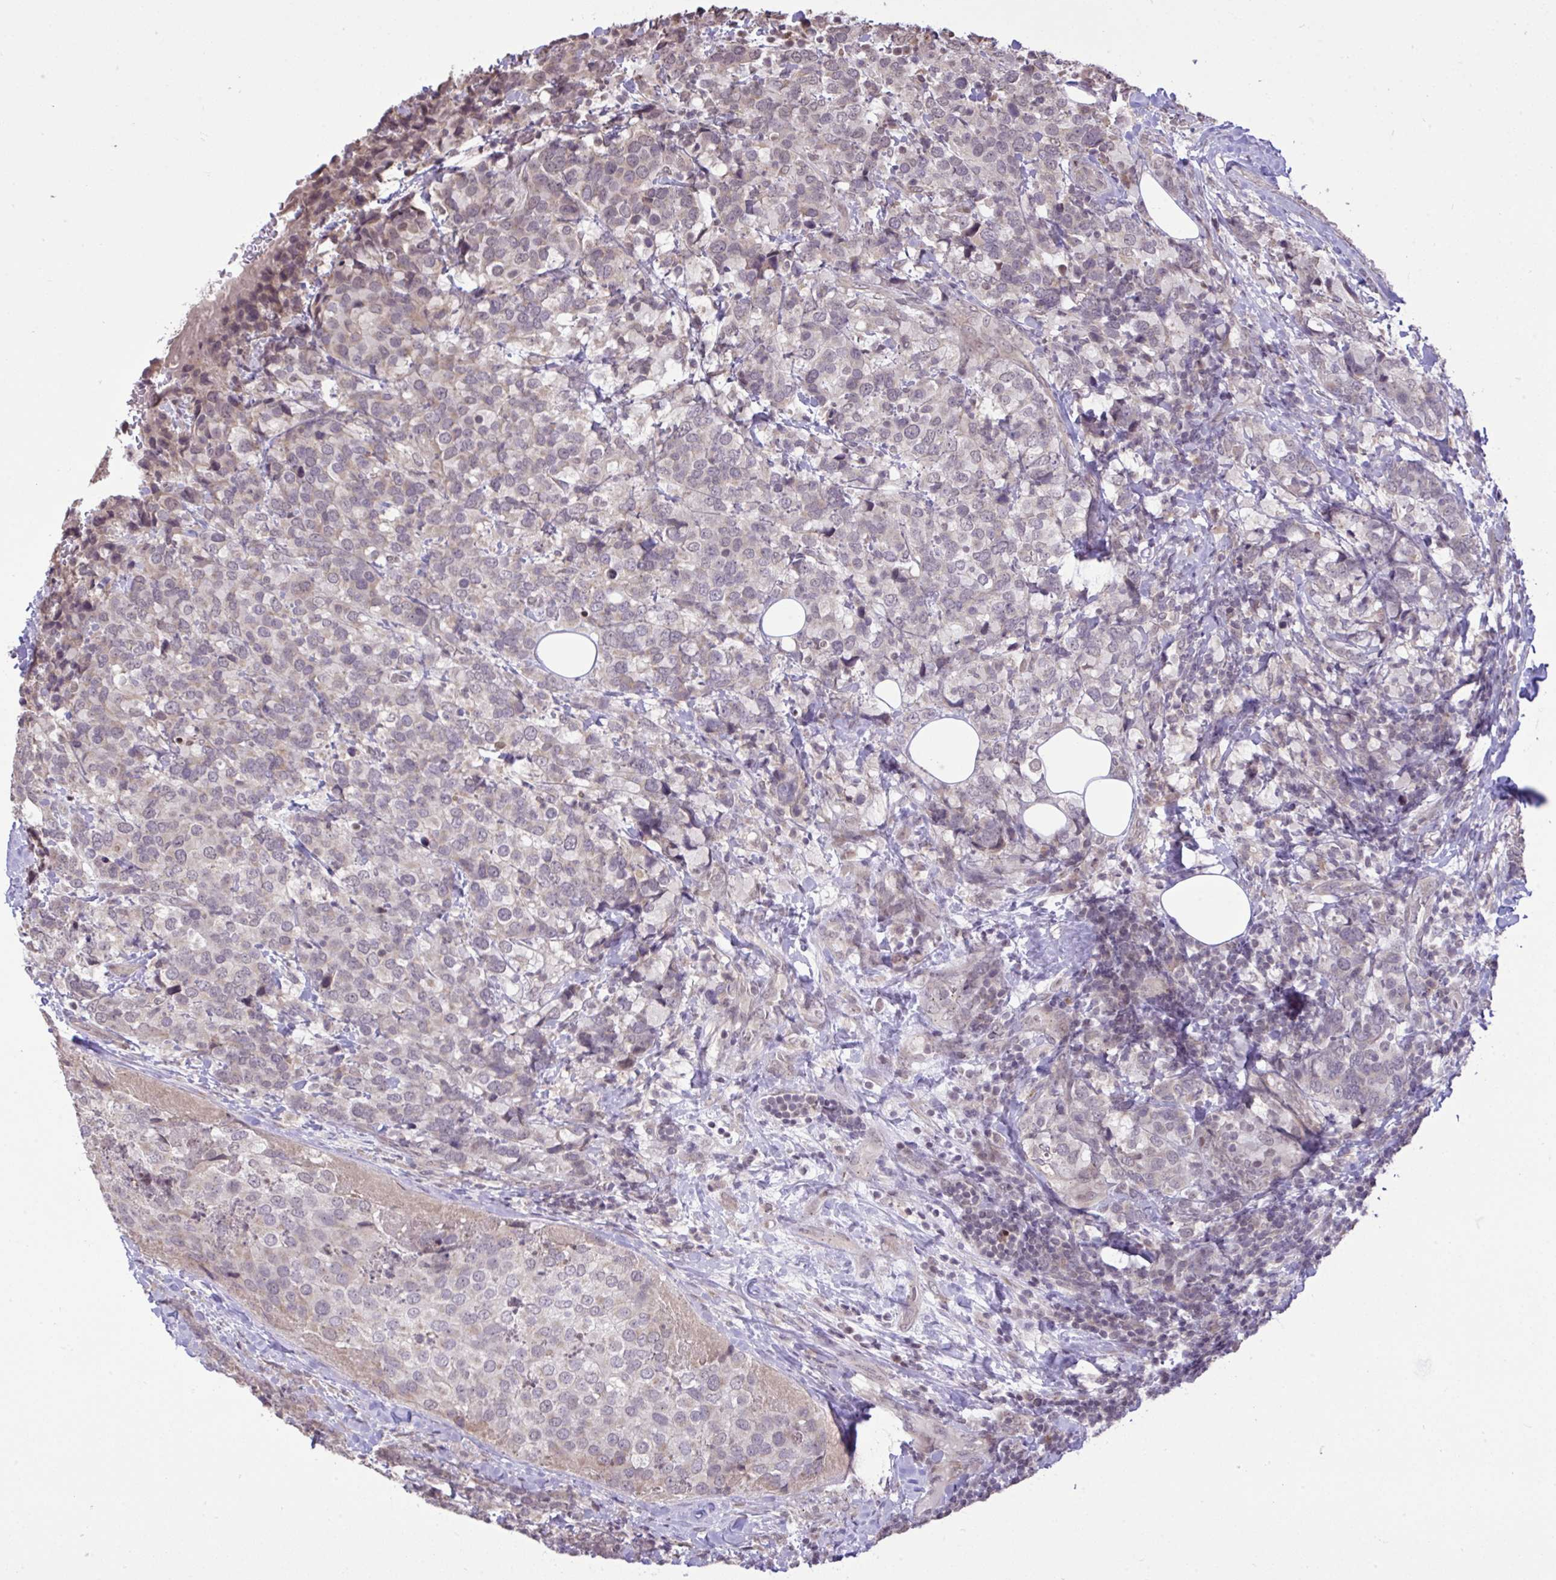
{"staining": {"intensity": "weak", "quantity": "<25%", "location": "cytoplasmic/membranous"}, "tissue": "breast cancer", "cell_type": "Tumor cells", "image_type": "cancer", "snomed": [{"axis": "morphology", "description": "Lobular carcinoma"}, {"axis": "topography", "description": "Breast"}], "caption": "Immunohistochemical staining of breast cancer reveals no significant expression in tumor cells.", "gene": "CYP20A1", "patient": {"sex": "female", "age": 59}}